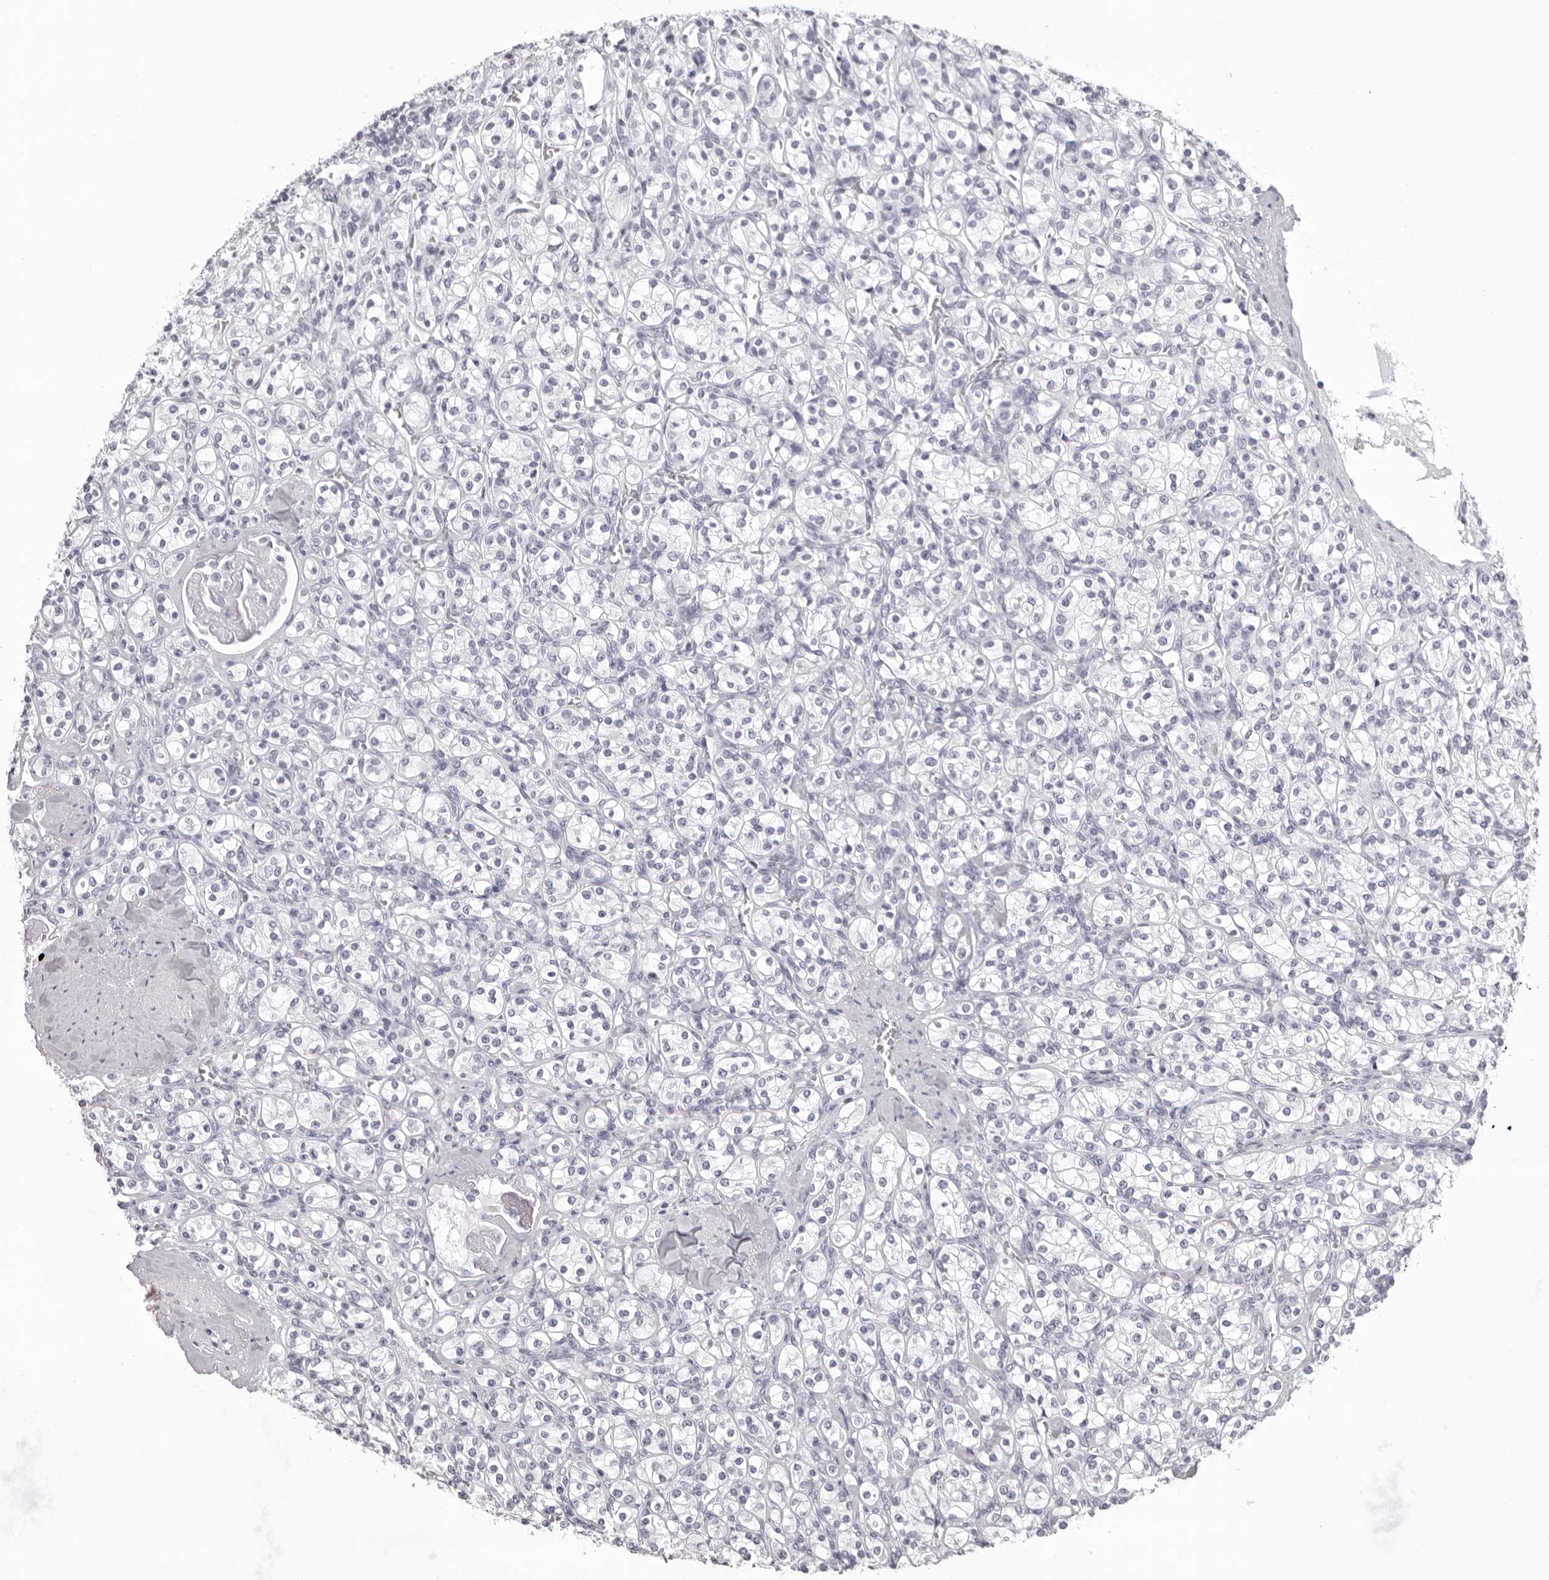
{"staining": {"intensity": "negative", "quantity": "none", "location": "none"}, "tissue": "renal cancer", "cell_type": "Tumor cells", "image_type": "cancer", "snomed": [{"axis": "morphology", "description": "Adenocarcinoma, NOS"}, {"axis": "topography", "description": "Kidney"}], "caption": "Protein analysis of adenocarcinoma (renal) displays no significant expression in tumor cells.", "gene": "CST1", "patient": {"sex": "male", "age": 77}}